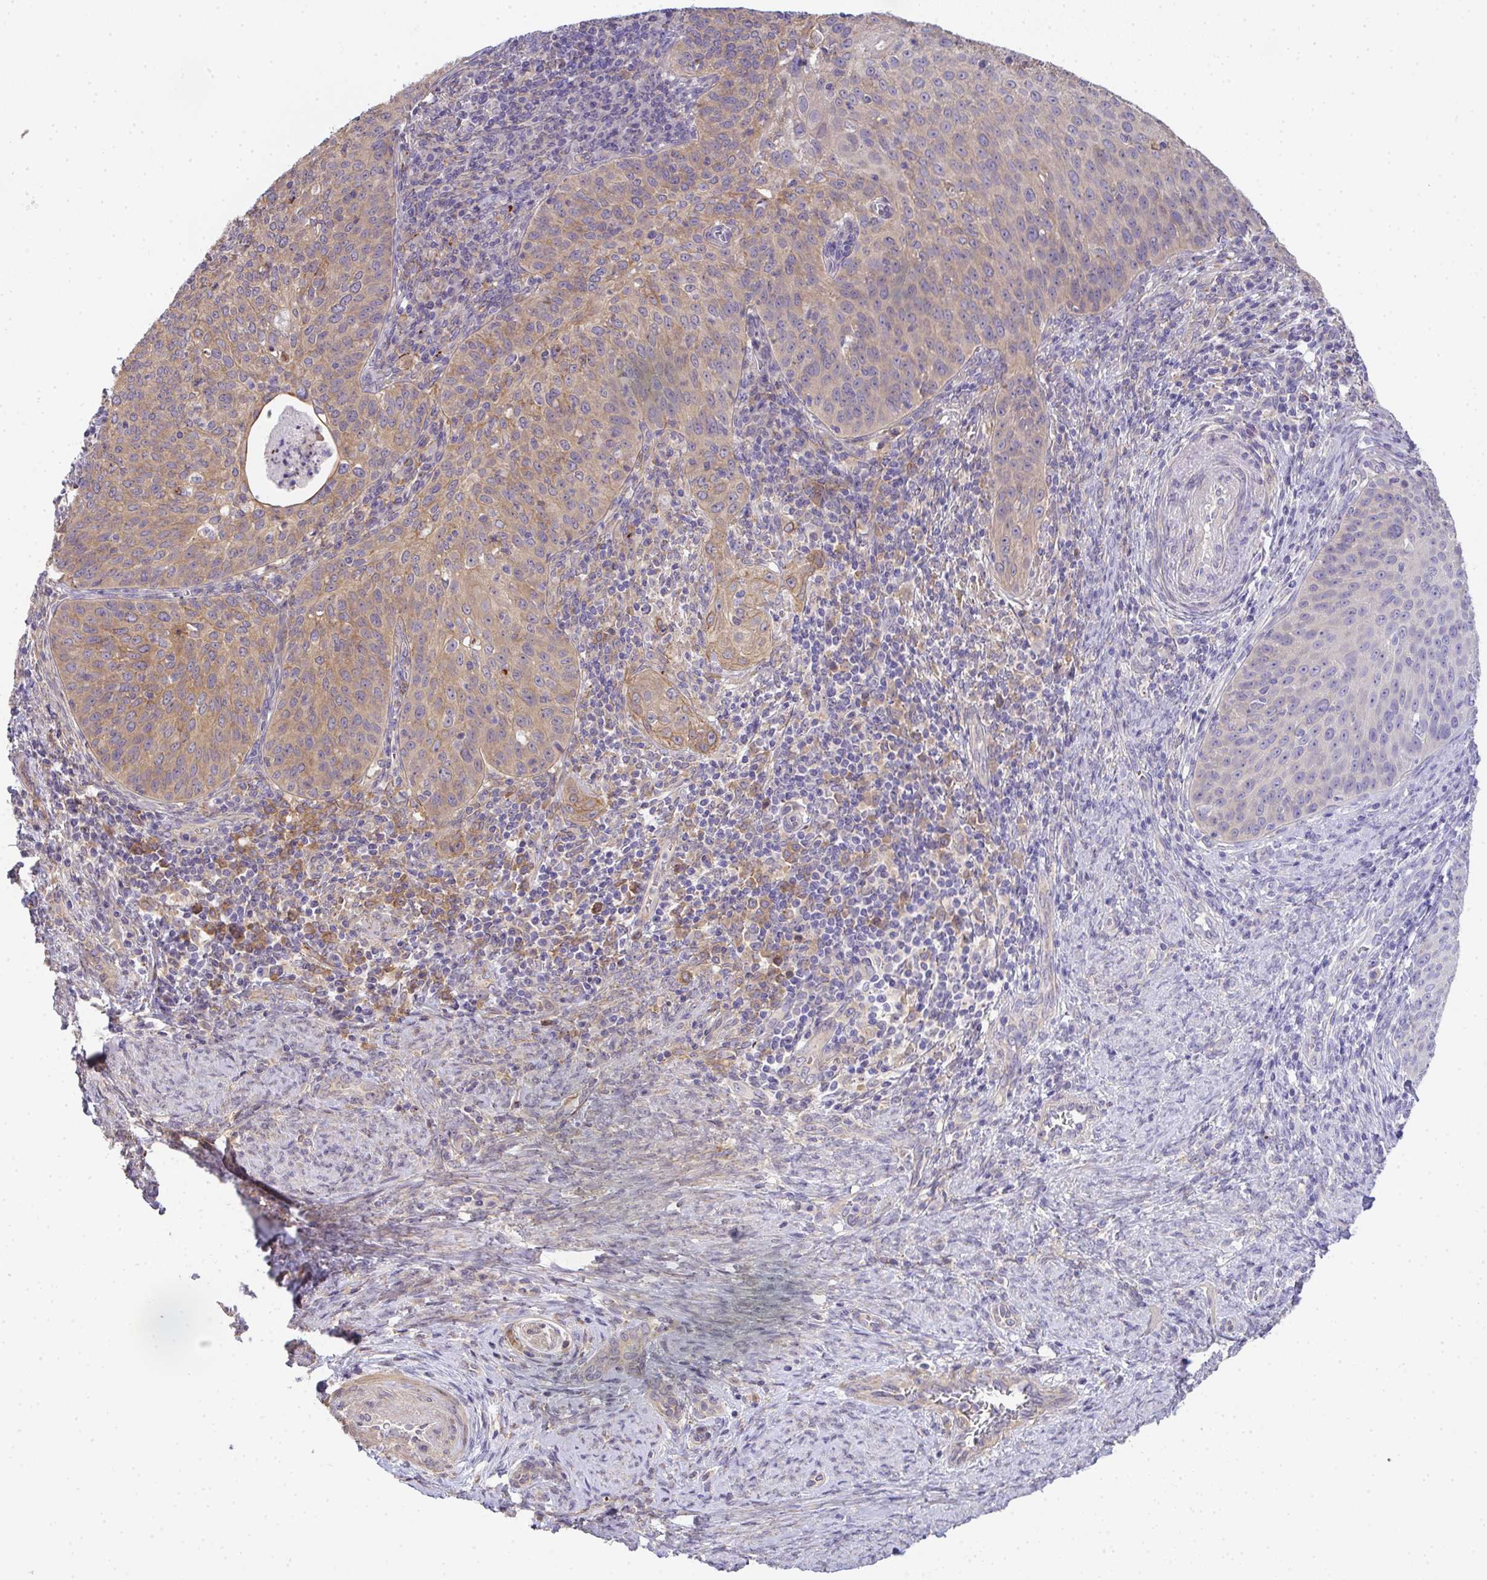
{"staining": {"intensity": "moderate", "quantity": ">75%", "location": "cytoplasmic/membranous"}, "tissue": "cervical cancer", "cell_type": "Tumor cells", "image_type": "cancer", "snomed": [{"axis": "morphology", "description": "Squamous cell carcinoma, NOS"}, {"axis": "topography", "description": "Cervix"}], "caption": "Tumor cells exhibit medium levels of moderate cytoplasmic/membranous expression in approximately >75% of cells in cervical cancer (squamous cell carcinoma).", "gene": "EEF1AKMT1", "patient": {"sex": "female", "age": 30}}